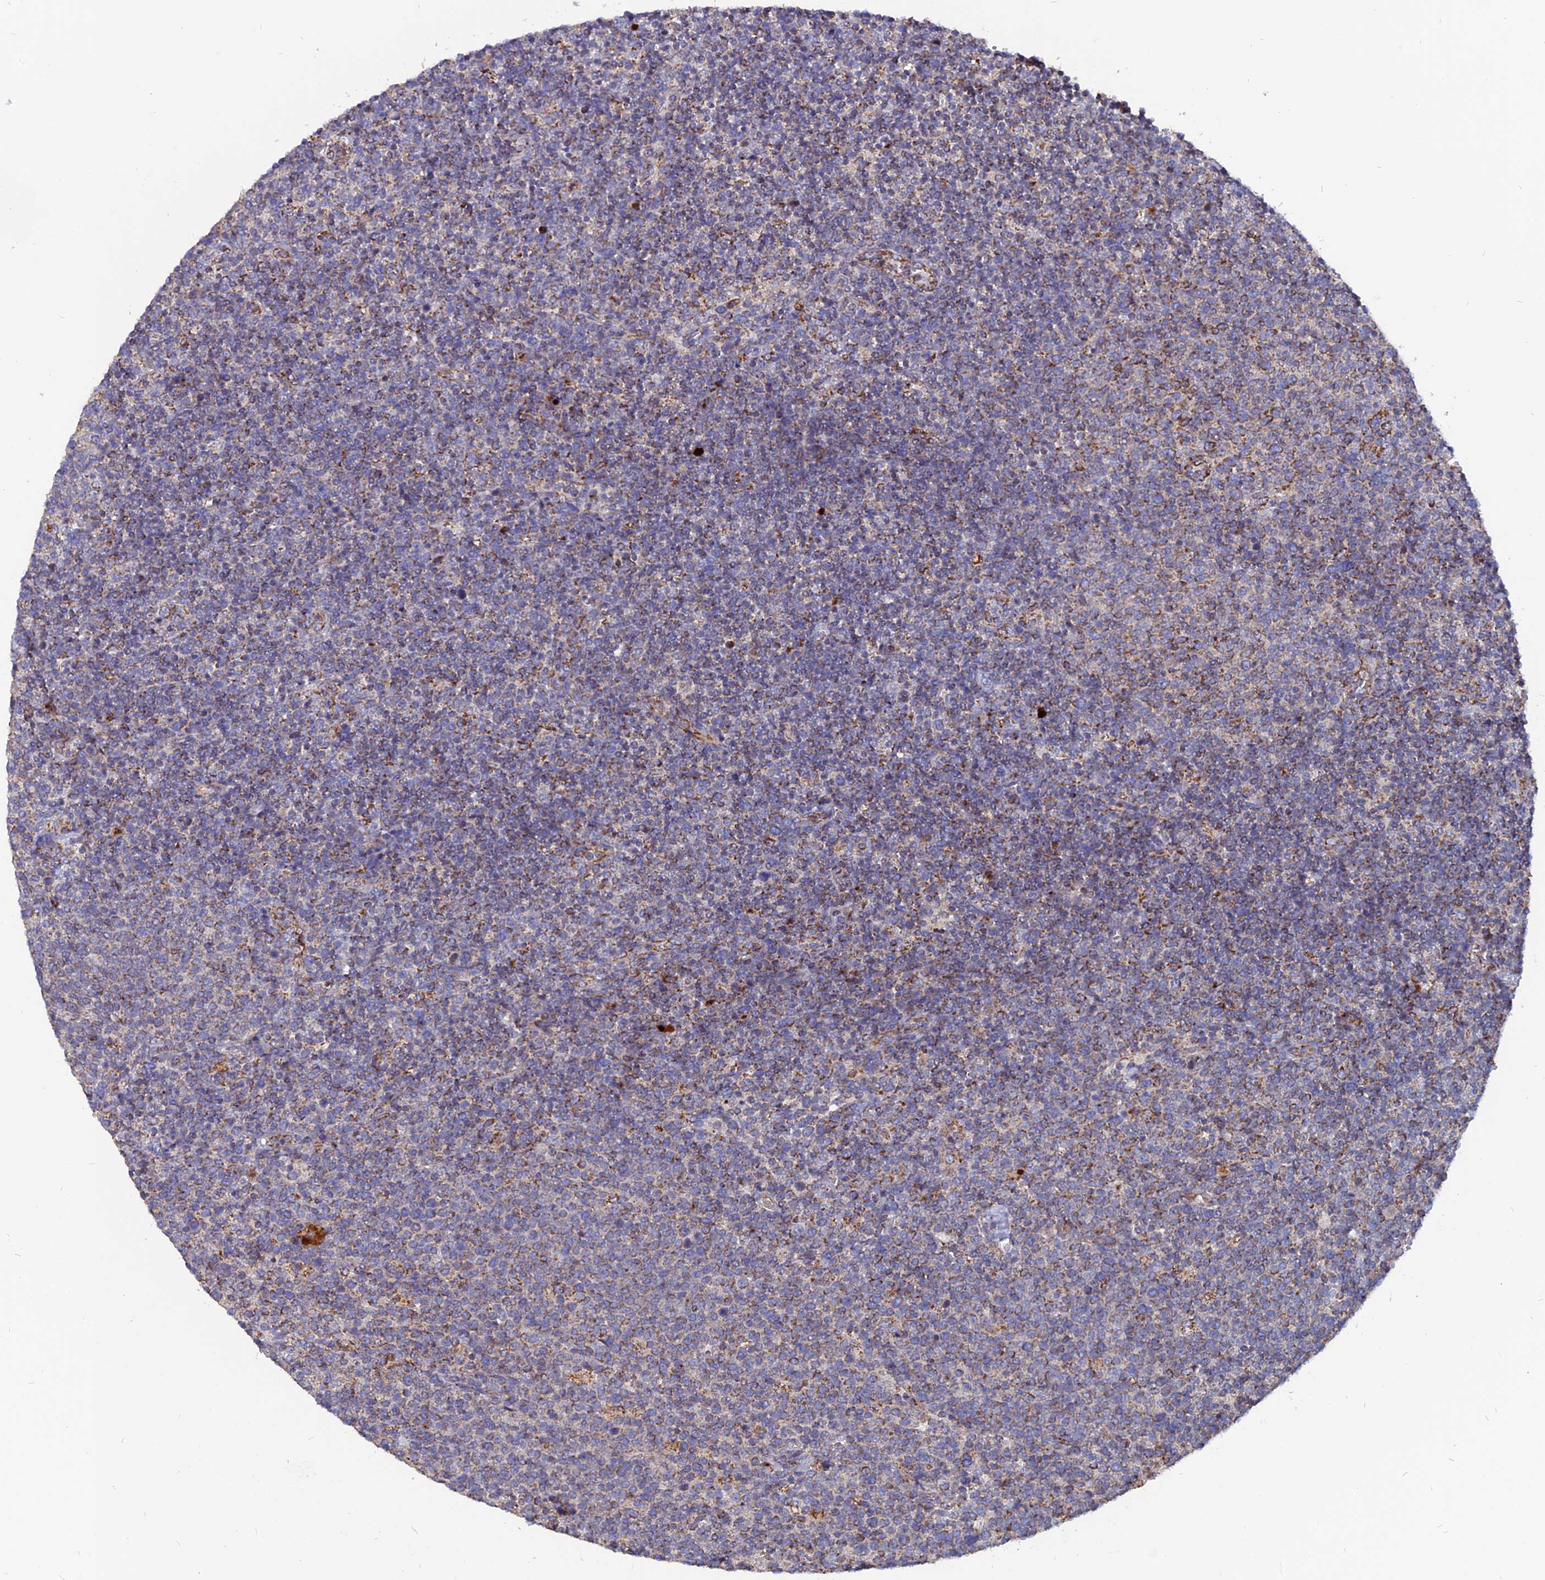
{"staining": {"intensity": "moderate", "quantity": "<25%", "location": "cytoplasmic/membranous"}, "tissue": "lymphoma", "cell_type": "Tumor cells", "image_type": "cancer", "snomed": [{"axis": "morphology", "description": "Malignant lymphoma, non-Hodgkin's type, High grade"}, {"axis": "topography", "description": "Lymph node"}], "caption": "An IHC image of tumor tissue is shown. Protein staining in brown labels moderate cytoplasmic/membranous positivity in high-grade malignant lymphoma, non-Hodgkin's type within tumor cells.", "gene": "TGFA", "patient": {"sex": "male", "age": 61}}